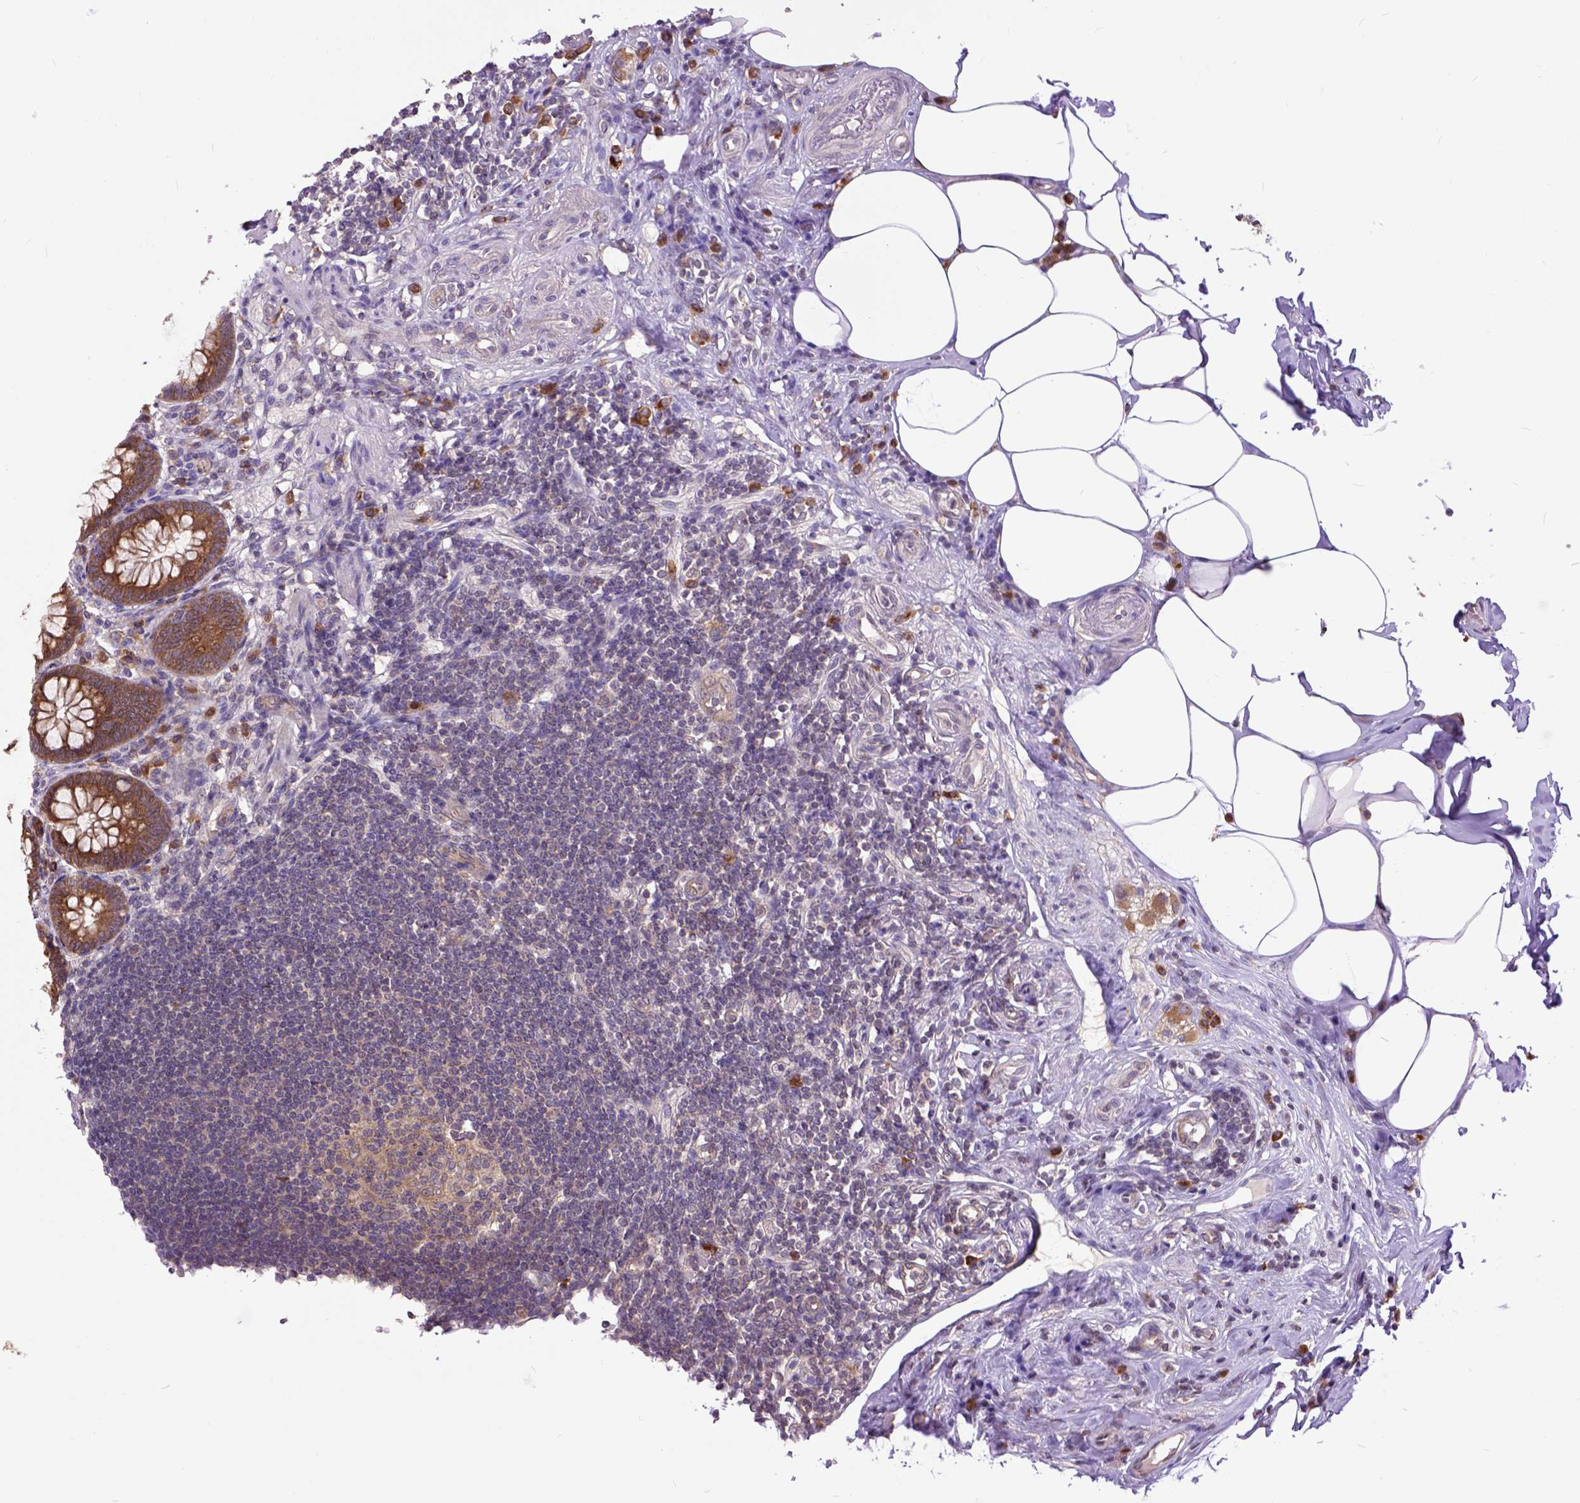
{"staining": {"intensity": "strong", "quantity": ">75%", "location": "cytoplasmic/membranous"}, "tissue": "appendix", "cell_type": "Glandular cells", "image_type": "normal", "snomed": [{"axis": "morphology", "description": "Normal tissue, NOS"}, {"axis": "topography", "description": "Appendix"}], "caption": "Brown immunohistochemical staining in normal appendix reveals strong cytoplasmic/membranous expression in approximately >75% of glandular cells. Immunohistochemistry (ihc) stains the protein in brown and the nuclei are stained blue.", "gene": "ARL1", "patient": {"sex": "female", "age": 57}}